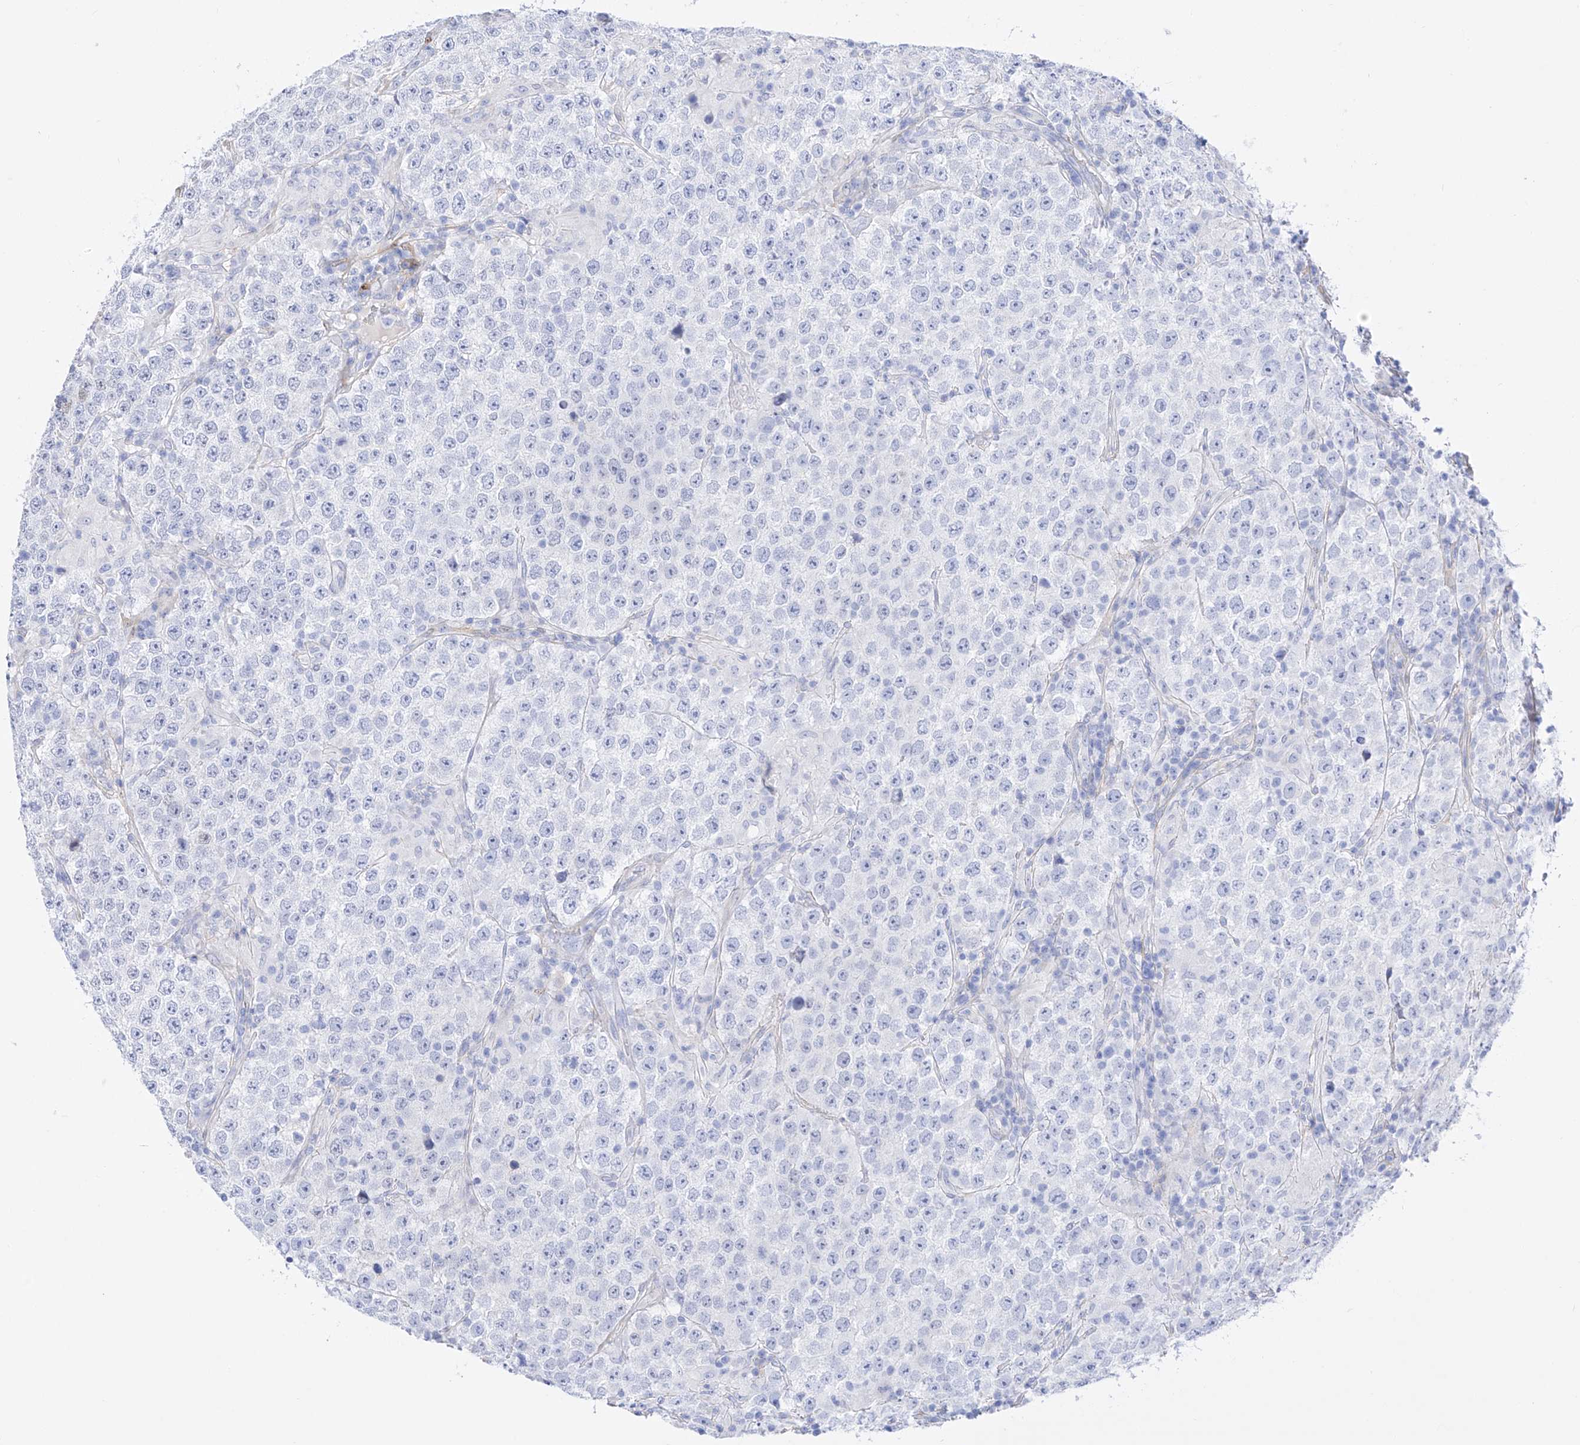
{"staining": {"intensity": "negative", "quantity": "none", "location": "none"}, "tissue": "testis cancer", "cell_type": "Tumor cells", "image_type": "cancer", "snomed": [{"axis": "morphology", "description": "Normal tissue, NOS"}, {"axis": "morphology", "description": "Urothelial carcinoma, High grade"}, {"axis": "morphology", "description": "Seminoma, NOS"}, {"axis": "morphology", "description": "Carcinoma, Embryonal, NOS"}, {"axis": "topography", "description": "Urinary bladder"}, {"axis": "topography", "description": "Testis"}], "caption": "Immunohistochemical staining of embryonal carcinoma (testis) shows no significant staining in tumor cells. (Brightfield microscopy of DAB (3,3'-diaminobenzidine) IHC at high magnification).", "gene": "TRPC7", "patient": {"sex": "male", "age": 41}}